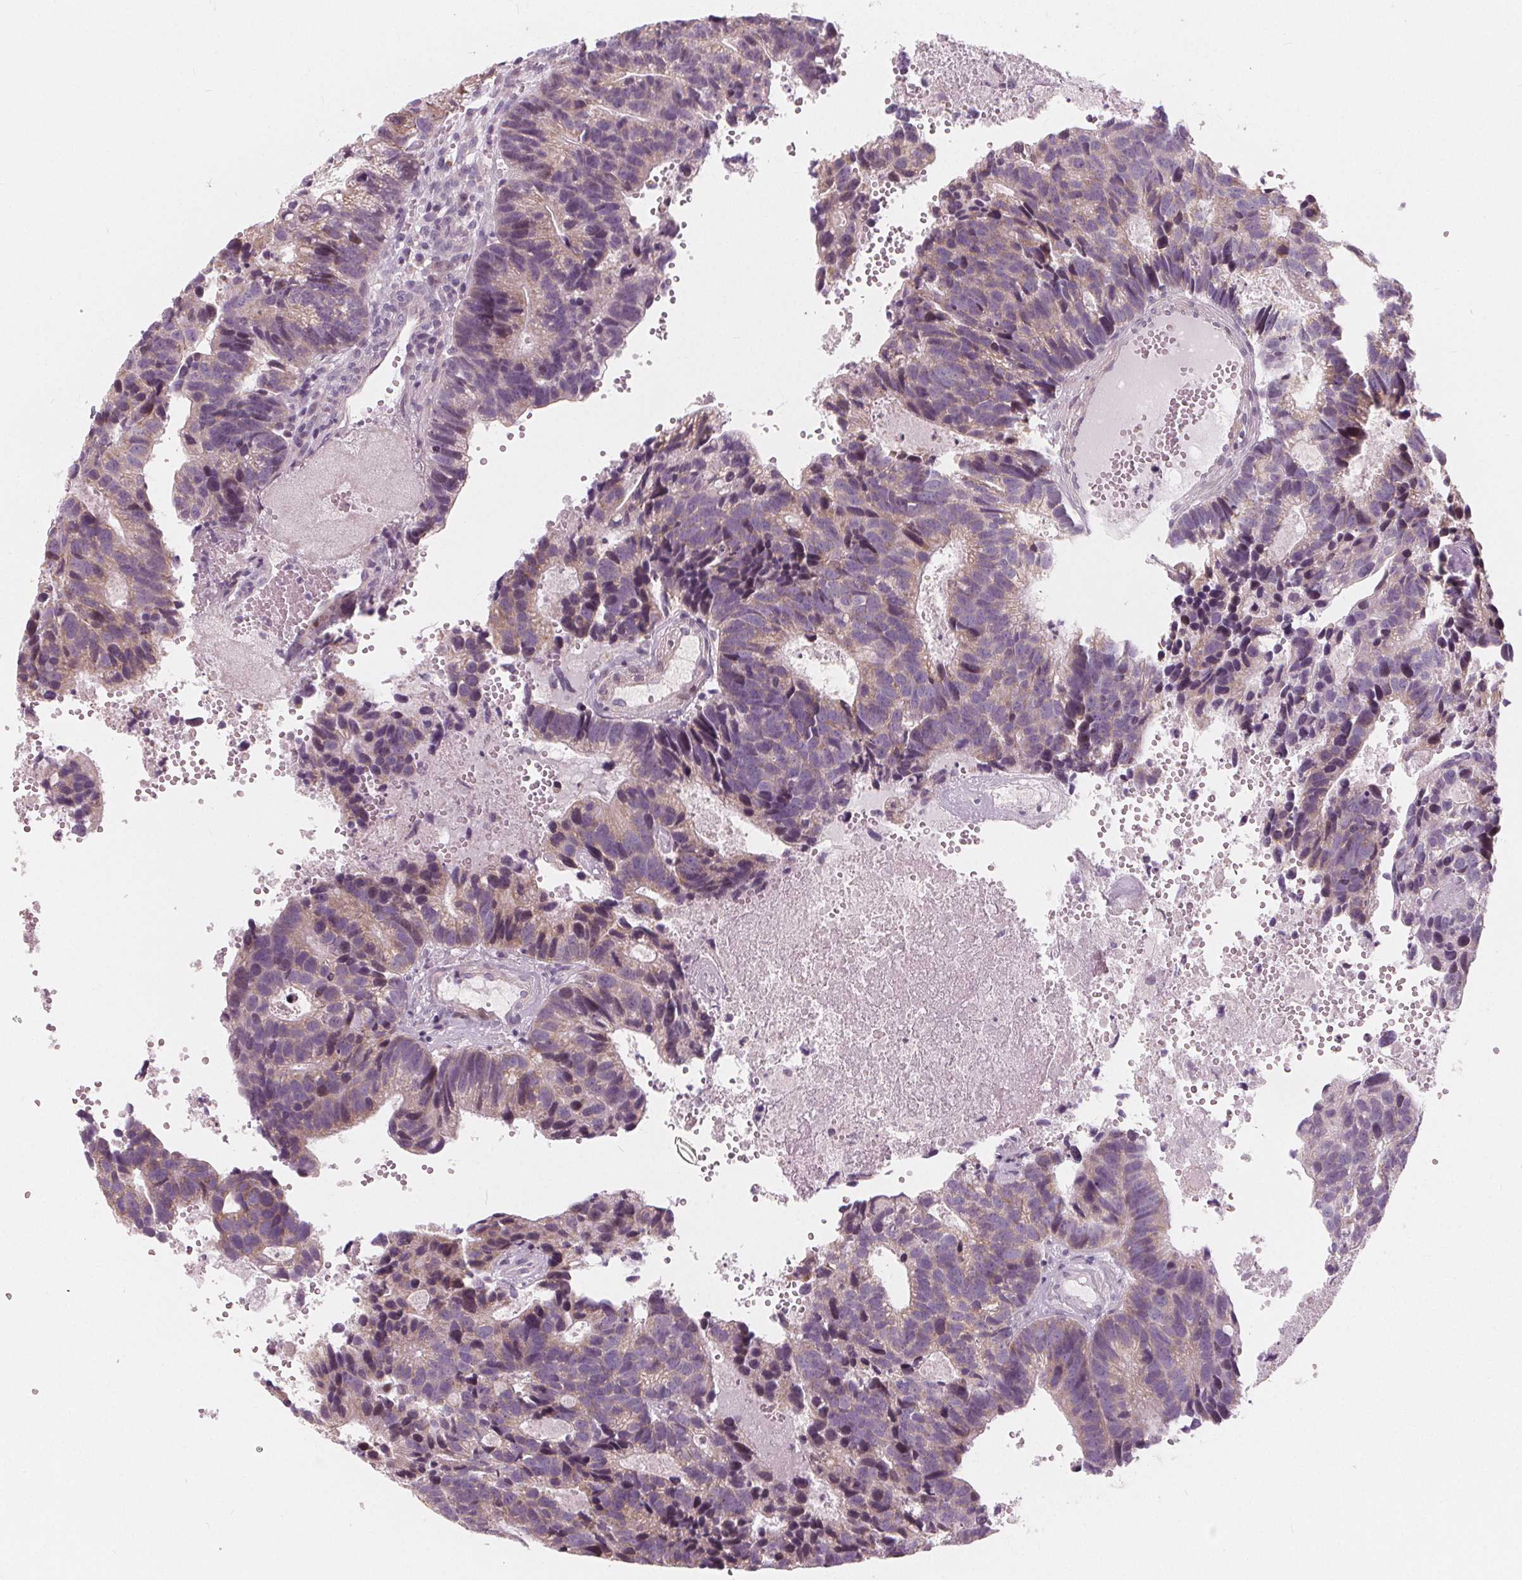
{"staining": {"intensity": "weak", "quantity": ">75%", "location": "cytoplasmic/membranous"}, "tissue": "head and neck cancer", "cell_type": "Tumor cells", "image_type": "cancer", "snomed": [{"axis": "morphology", "description": "Adenocarcinoma, NOS"}, {"axis": "topography", "description": "Head-Neck"}], "caption": "Adenocarcinoma (head and neck) stained for a protein (brown) exhibits weak cytoplasmic/membranous positive expression in about >75% of tumor cells.", "gene": "NUP210L", "patient": {"sex": "male", "age": 62}}